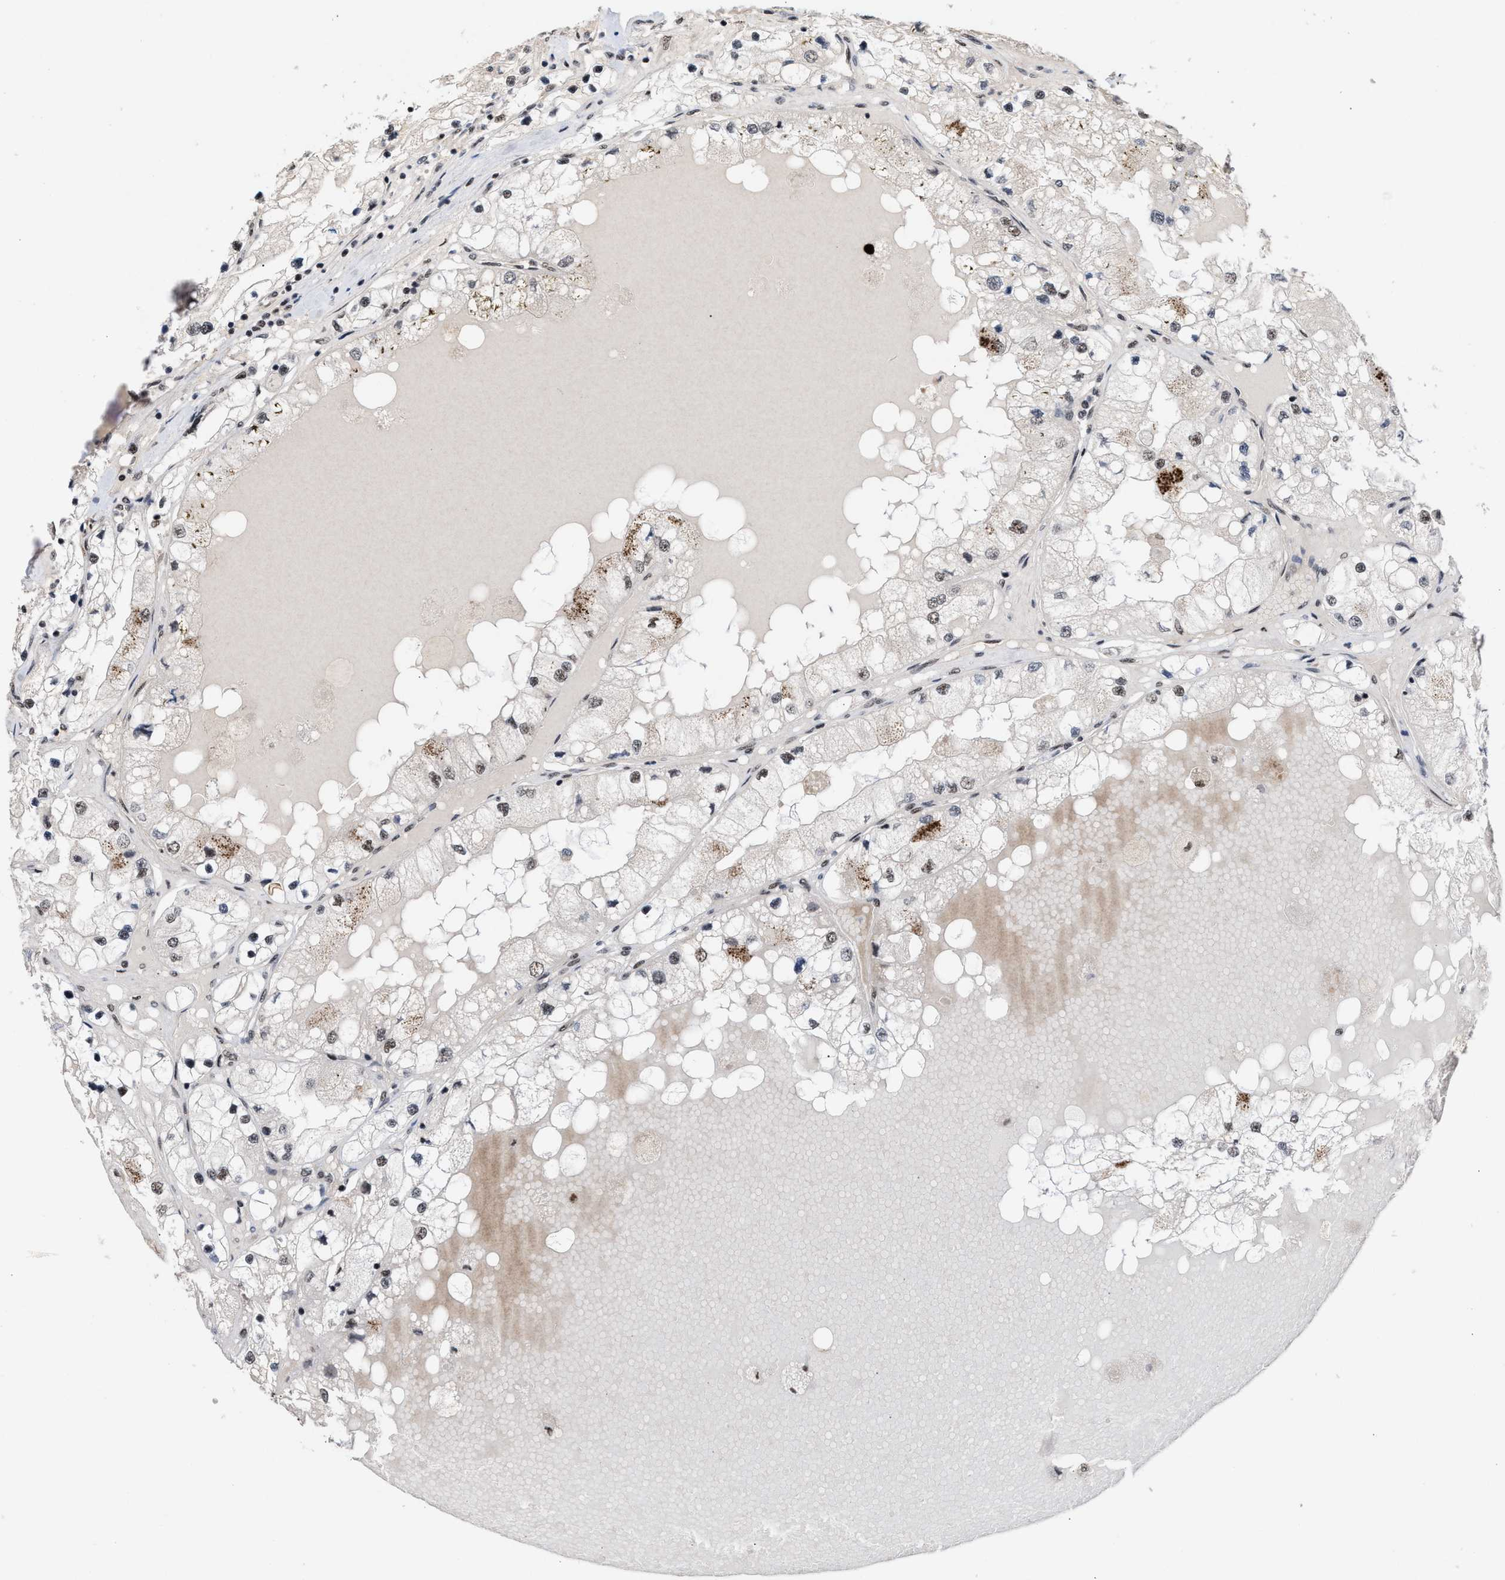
{"staining": {"intensity": "moderate", "quantity": "<25%", "location": "cytoplasmic/membranous,nuclear"}, "tissue": "renal cancer", "cell_type": "Tumor cells", "image_type": "cancer", "snomed": [{"axis": "morphology", "description": "Adenocarcinoma, NOS"}, {"axis": "topography", "description": "Kidney"}], "caption": "A brown stain highlights moderate cytoplasmic/membranous and nuclear expression of a protein in renal adenocarcinoma tumor cells.", "gene": "EIF4A3", "patient": {"sex": "male", "age": 68}}